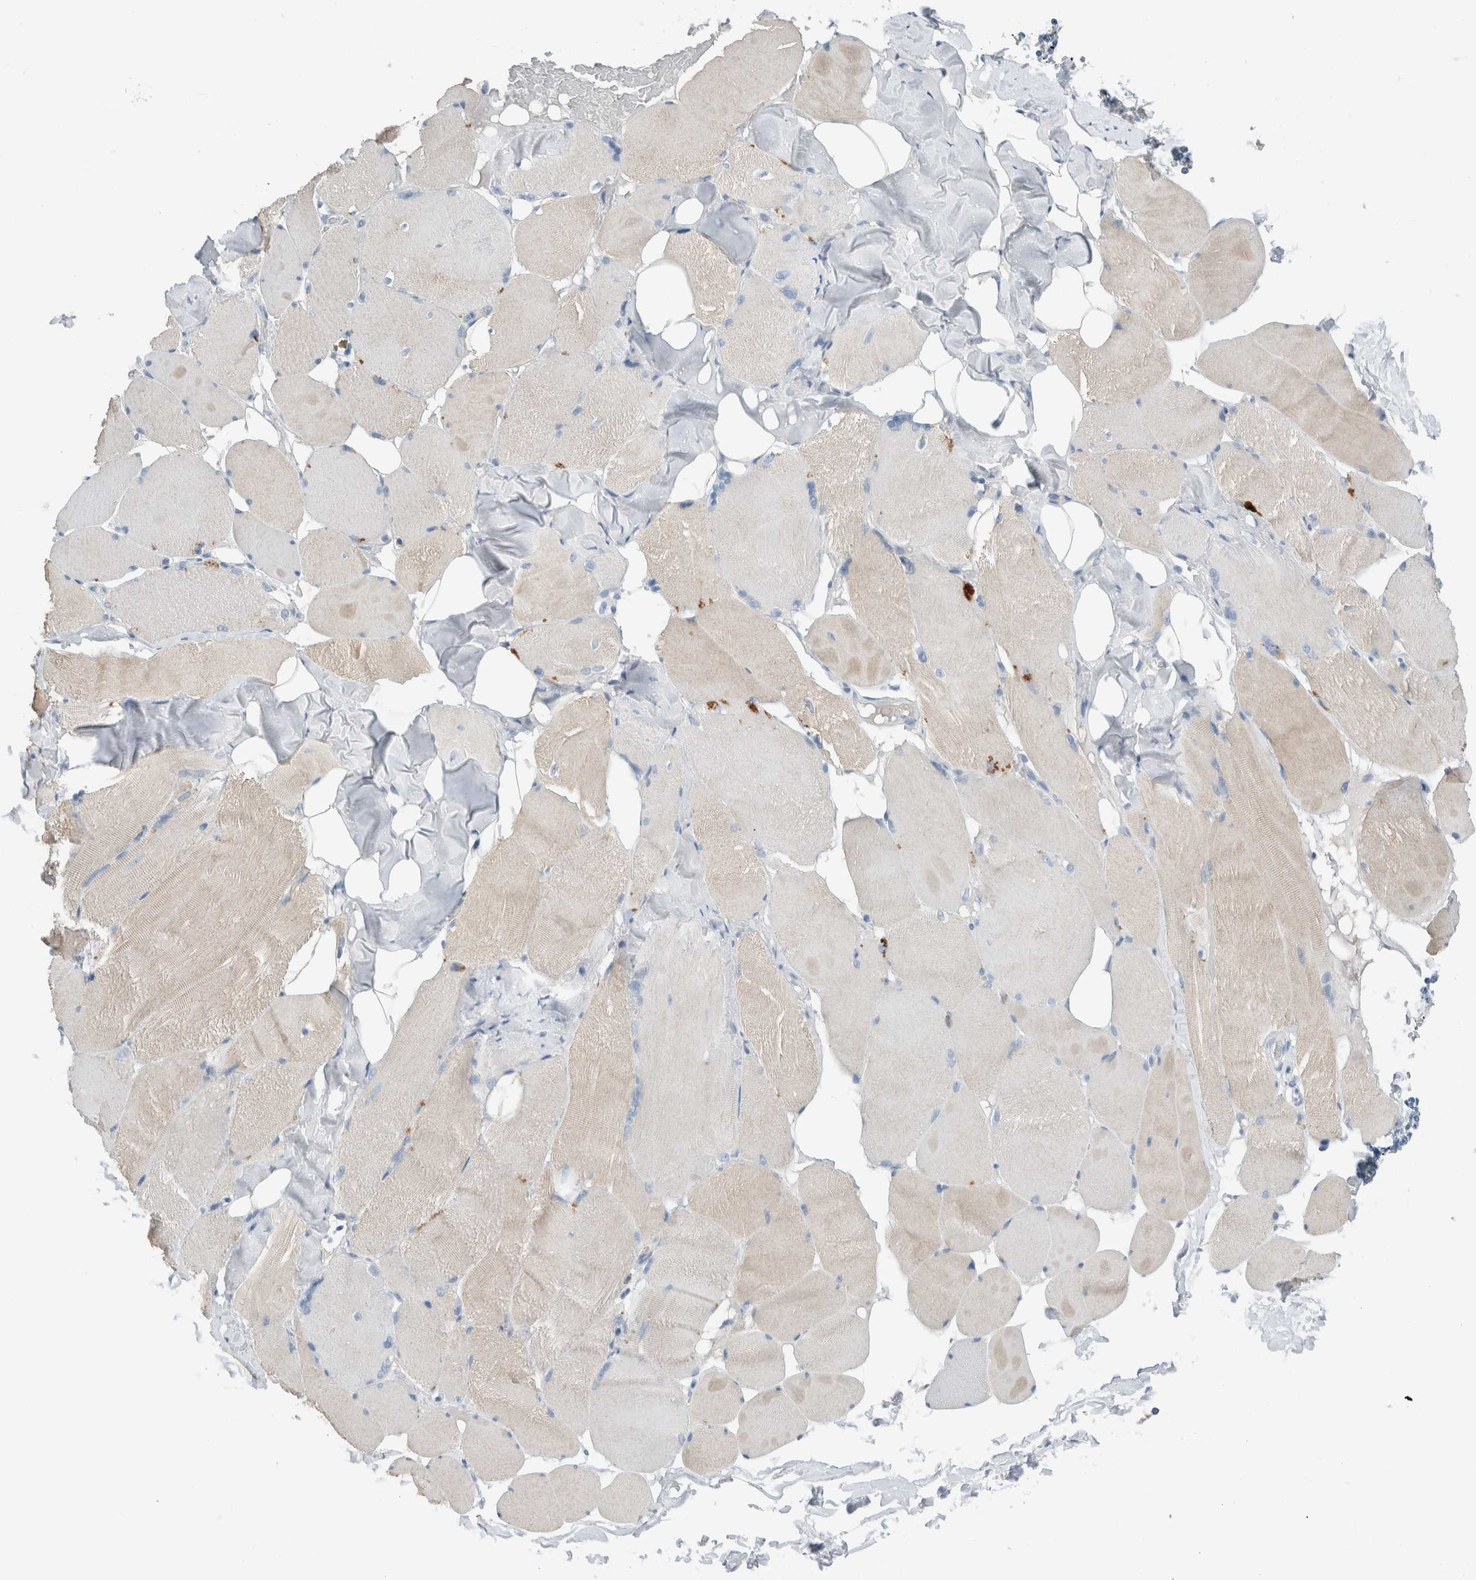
{"staining": {"intensity": "negative", "quantity": "none", "location": "none"}, "tissue": "skeletal muscle", "cell_type": "Myocytes", "image_type": "normal", "snomed": [{"axis": "morphology", "description": "Normal tissue, NOS"}, {"axis": "topography", "description": "Skin"}, {"axis": "topography", "description": "Skeletal muscle"}], "caption": "Image shows no protein positivity in myocytes of normal skeletal muscle.", "gene": "DUOX1", "patient": {"sex": "male", "age": 83}}